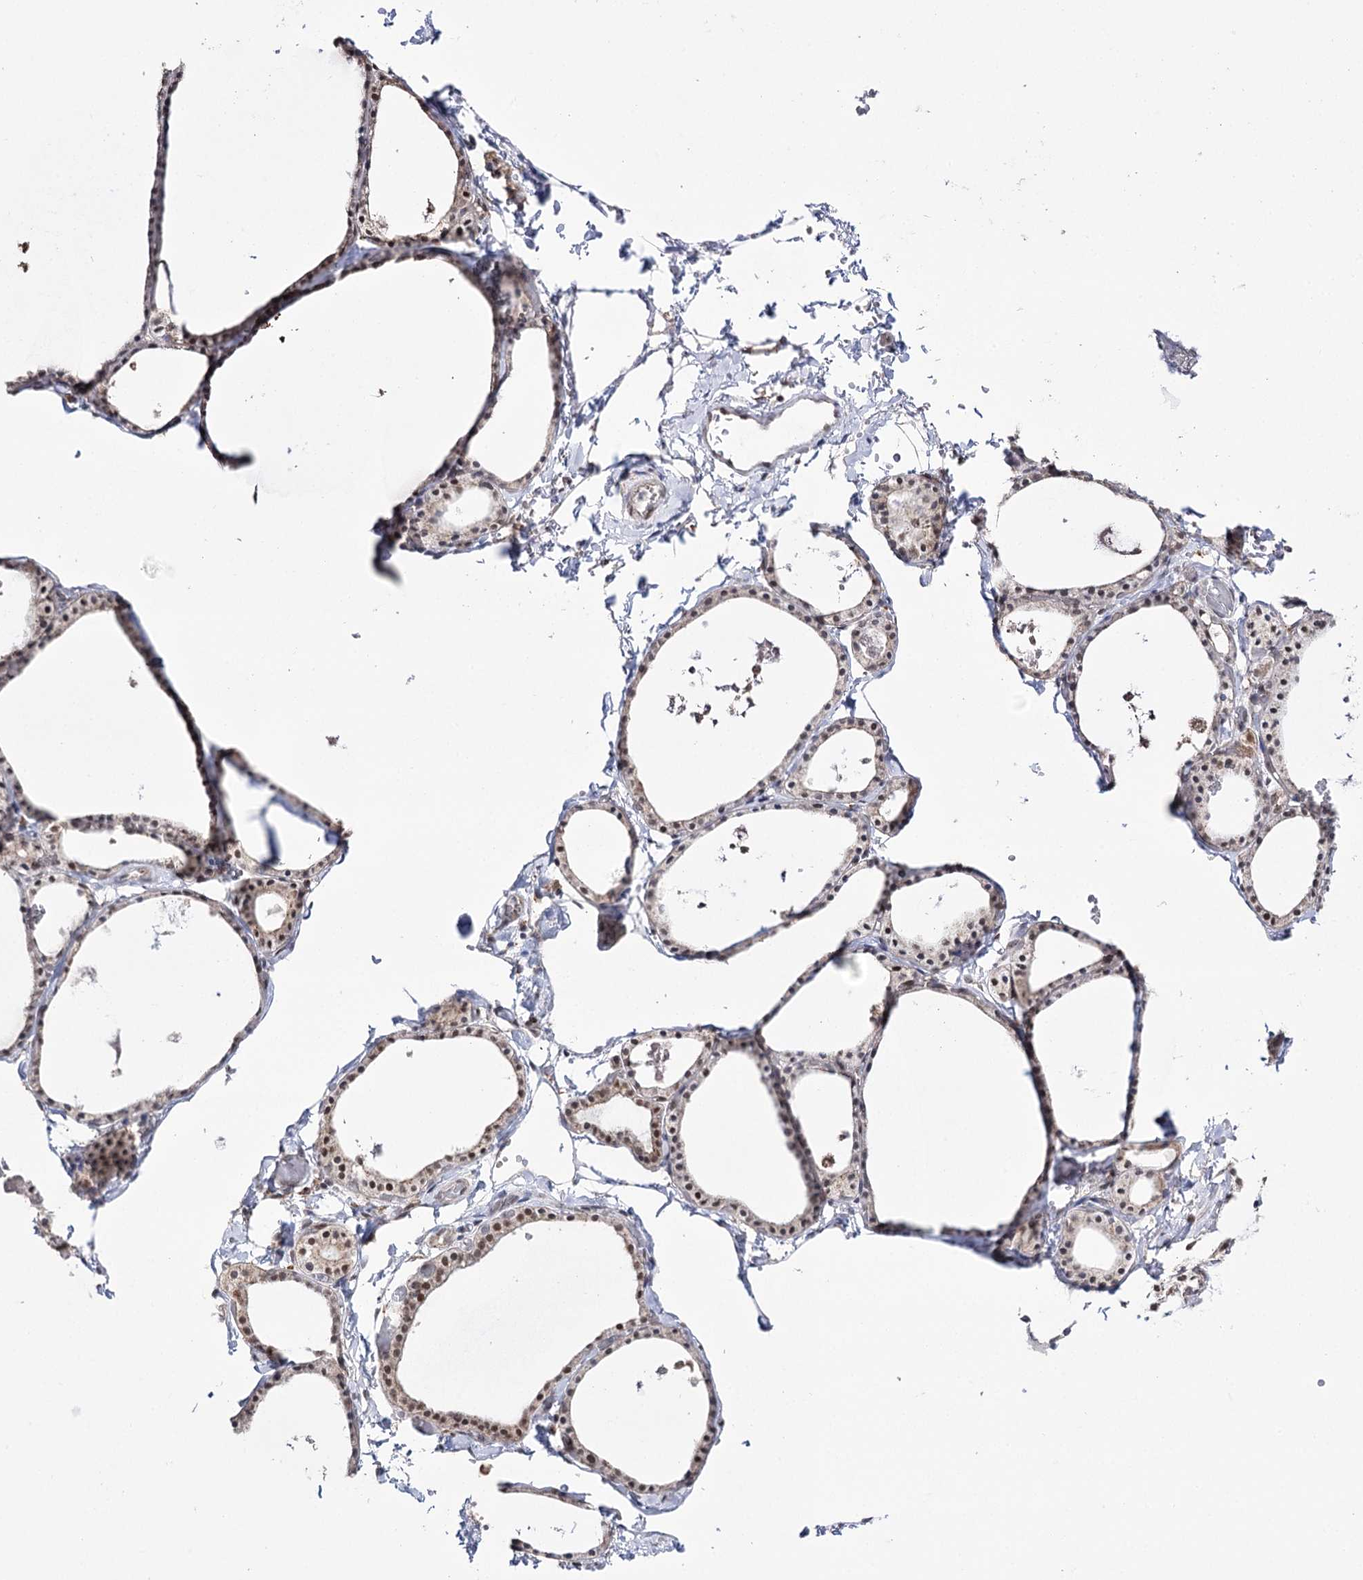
{"staining": {"intensity": "moderate", "quantity": "25%-75%", "location": "nuclear"}, "tissue": "thyroid gland", "cell_type": "Glandular cells", "image_type": "normal", "snomed": [{"axis": "morphology", "description": "Normal tissue, NOS"}, {"axis": "topography", "description": "Thyroid gland"}], "caption": "A brown stain highlights moderate nuclear expression of a protein in glandular cells of unremarkable human thyroid gland. (Brightfield microscopy of DAB IHC at high magnification).", "gene": "VGLL4", "patient": {"sex": "male", "age": 56}}